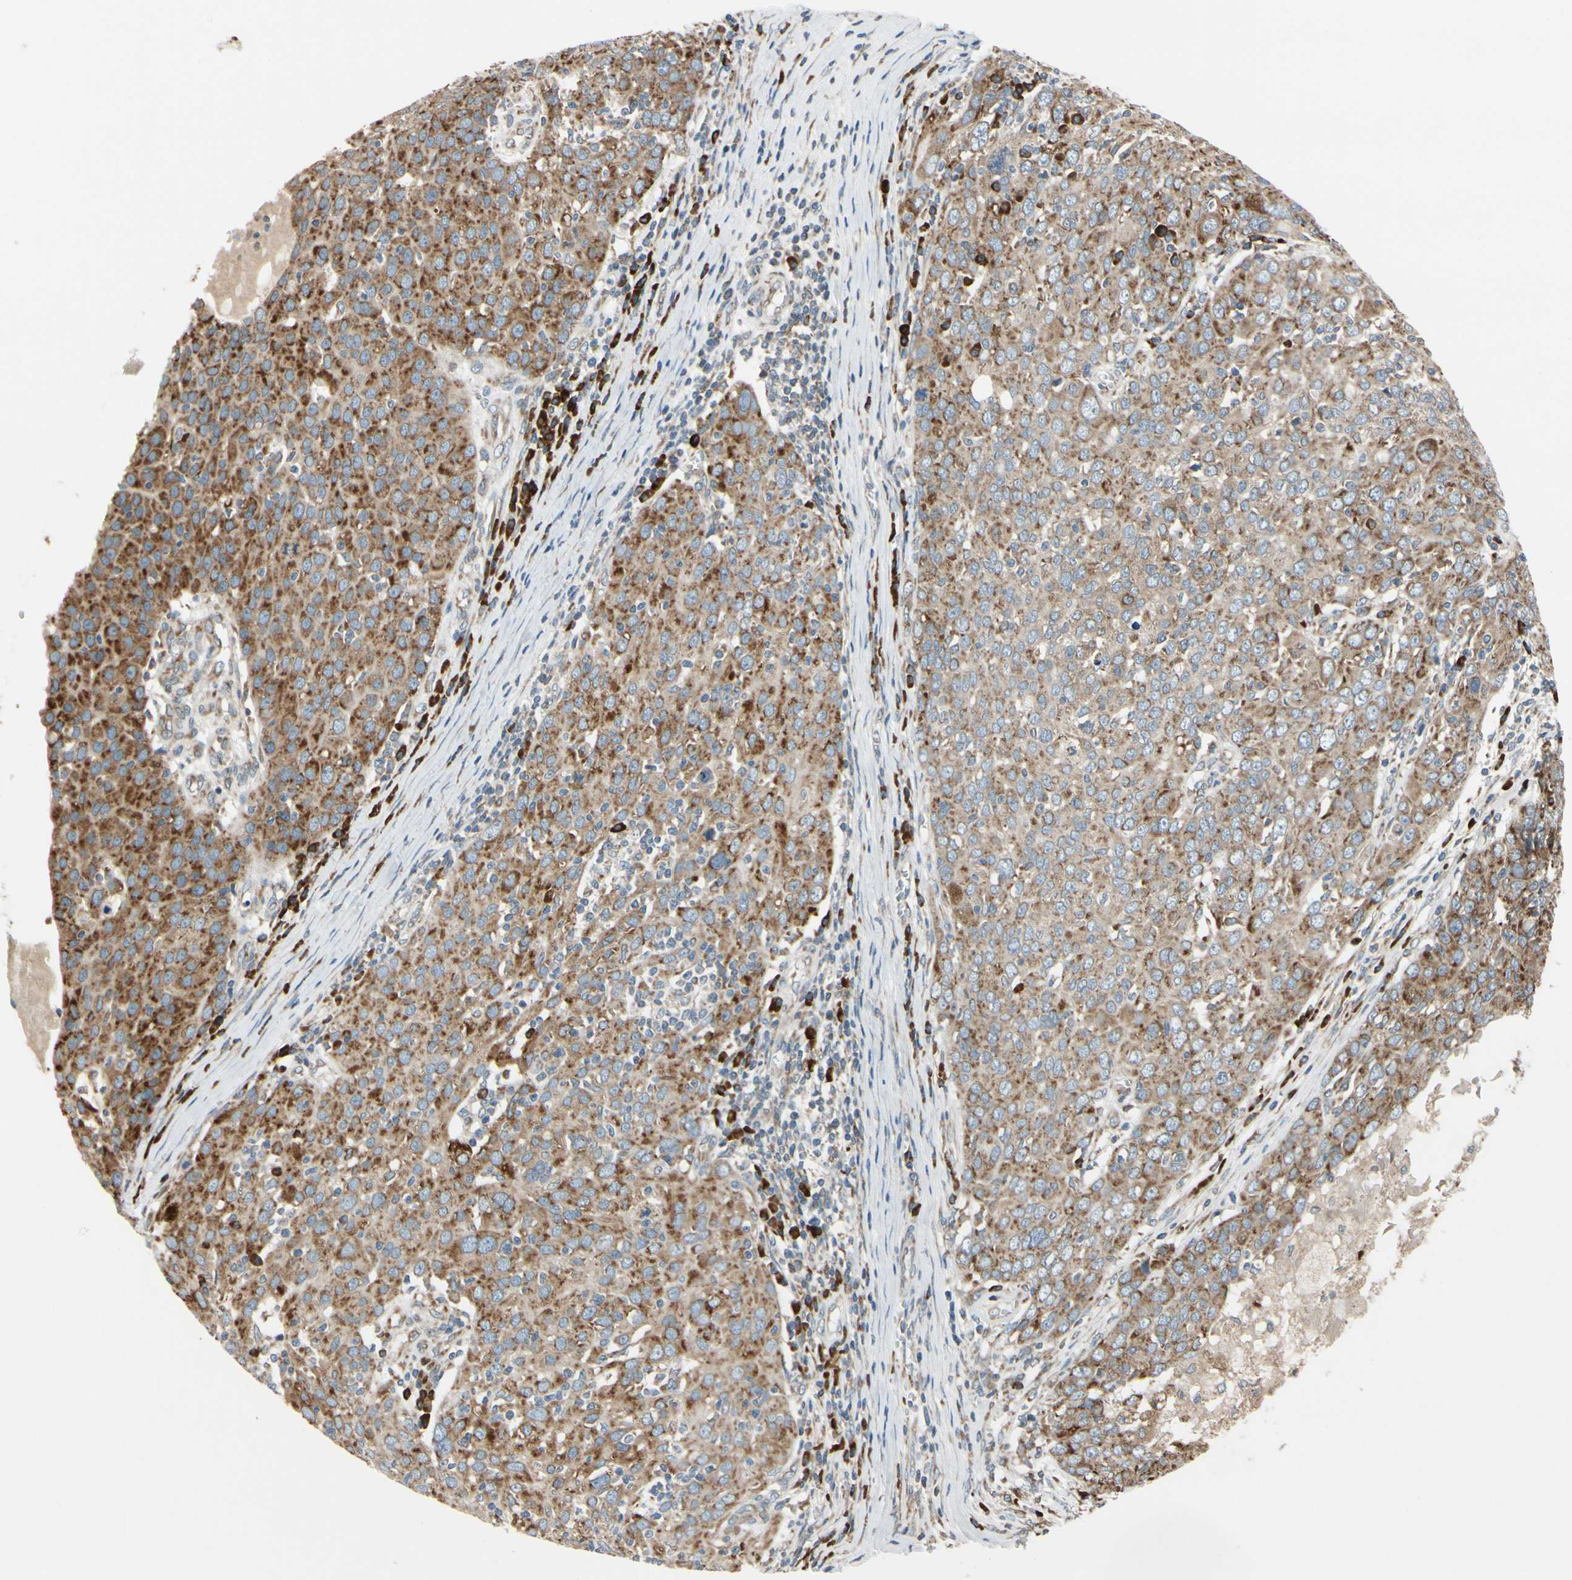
{"staining": {"intensity": "moderate", "quantity": ">75%", "location": "cytoplasmic/membranous"}, "tissue": "ovarian cancer", "cell_type": "Tumor cells", "image_type": "cancer", "snomed": [{"axis": "morphology", "description": "Carcinoma, endometroid"}, {"axis": "topography", "description": "Ovary"}], "caption": "A photomicrograph showing moderate cytoplasmic/membranous positivity in about >75% of tumor cells in ovarian endometroid carcinoma, as visualized by brown immunohistochemical staining.", "gene": "RPN2", "patient": {"sex": "female", "age": 50}}